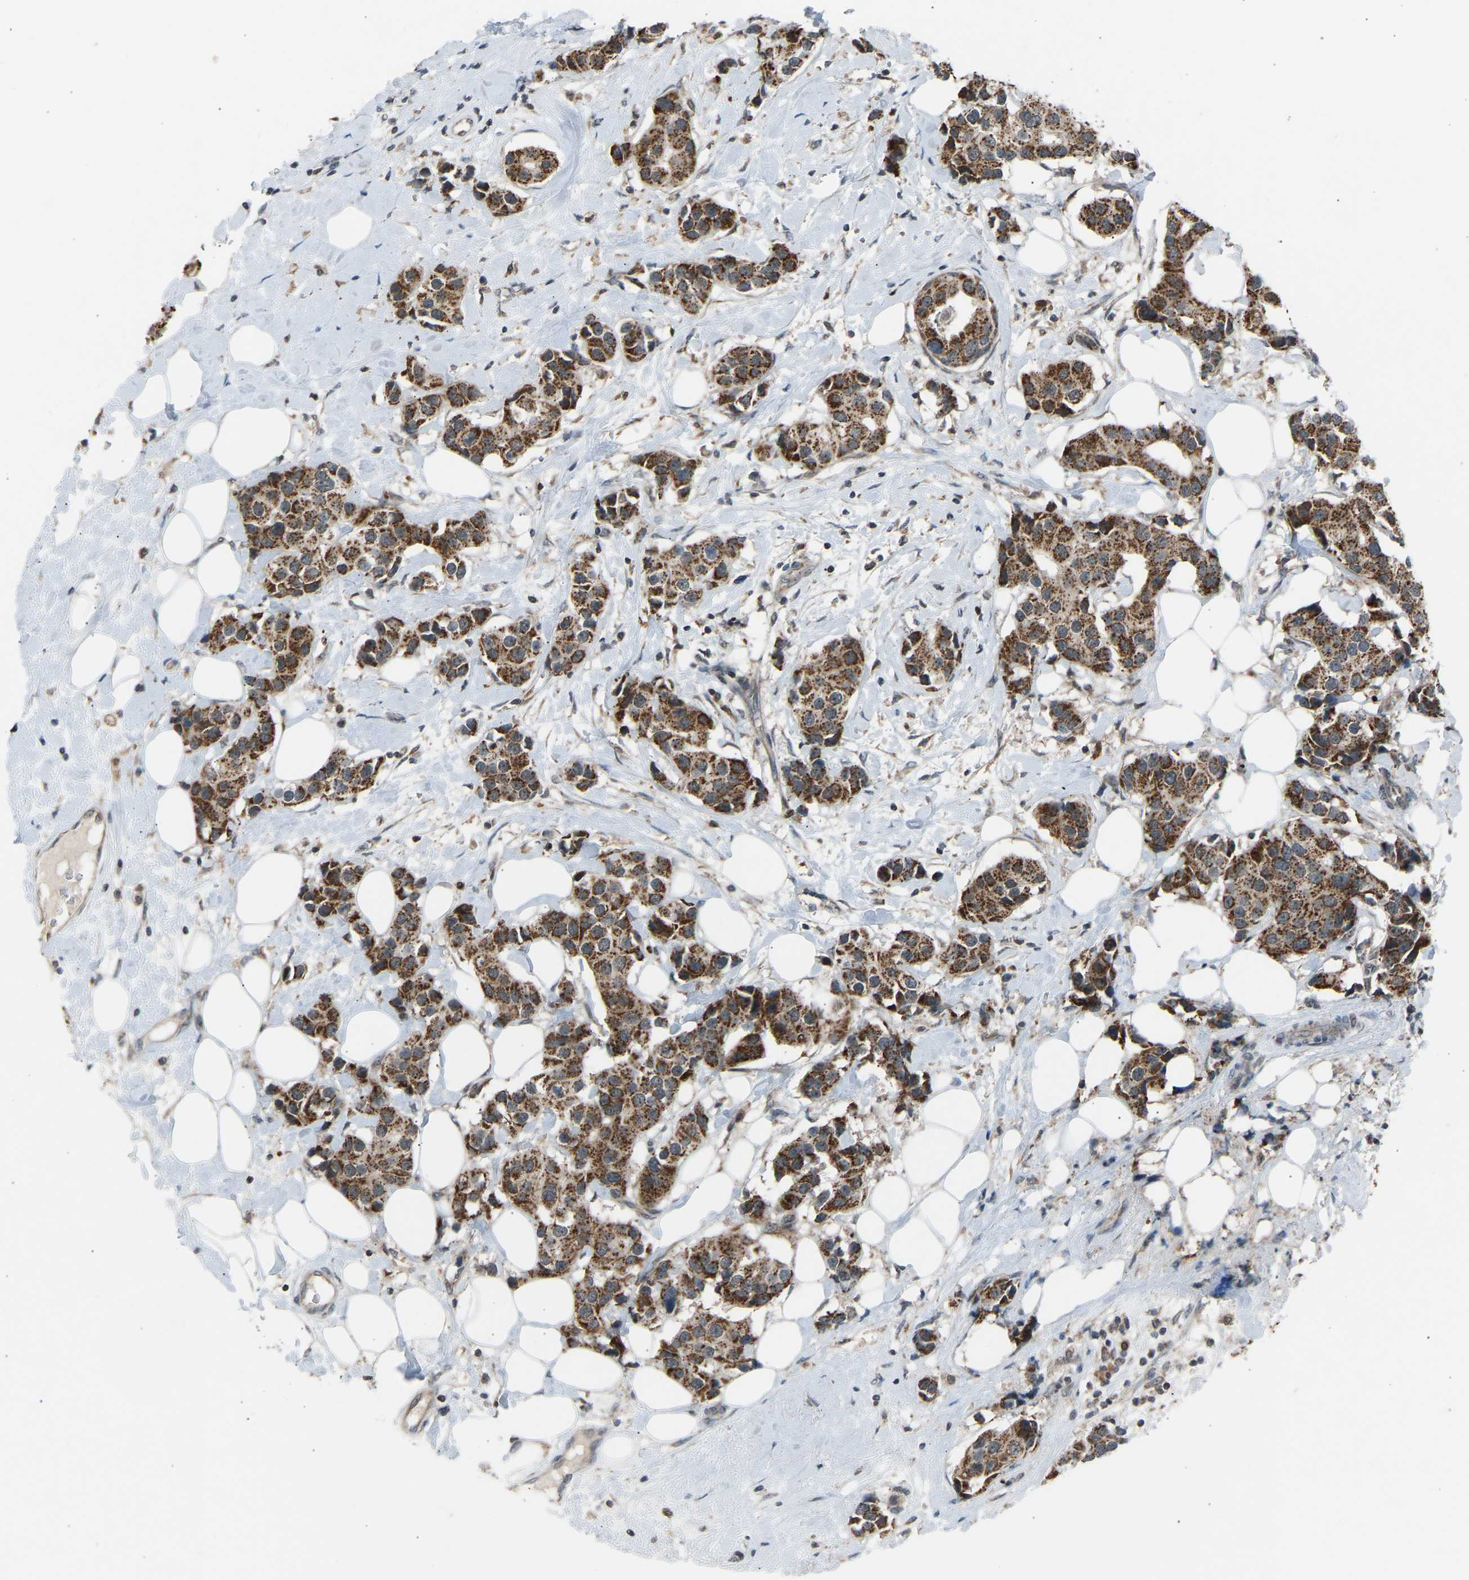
{"staining": {"intensity": "moderate", "quantity": ">75%", "location": "cytoplasmic/membranous"}, "tissue": "breast cancer", "cell_type": "Tumor cells", "image_type": "cancer", "snomed": [{"axis": "morphology", "description": "Normal tissue, NOS"}, {"axis": "morphology", "description": "Duct carcinoma"}, {"axis": "topography", "description": "Breast"}], "caption": "Breast intraductal carcinoma tissue exhibits moderate cytoplasmic/membranous positivity in approximately >75% of tumor cells, visualized by immunohistochemistry.", "gene": "SLIRP", "patient": {"sex": "female", "age": 39}}